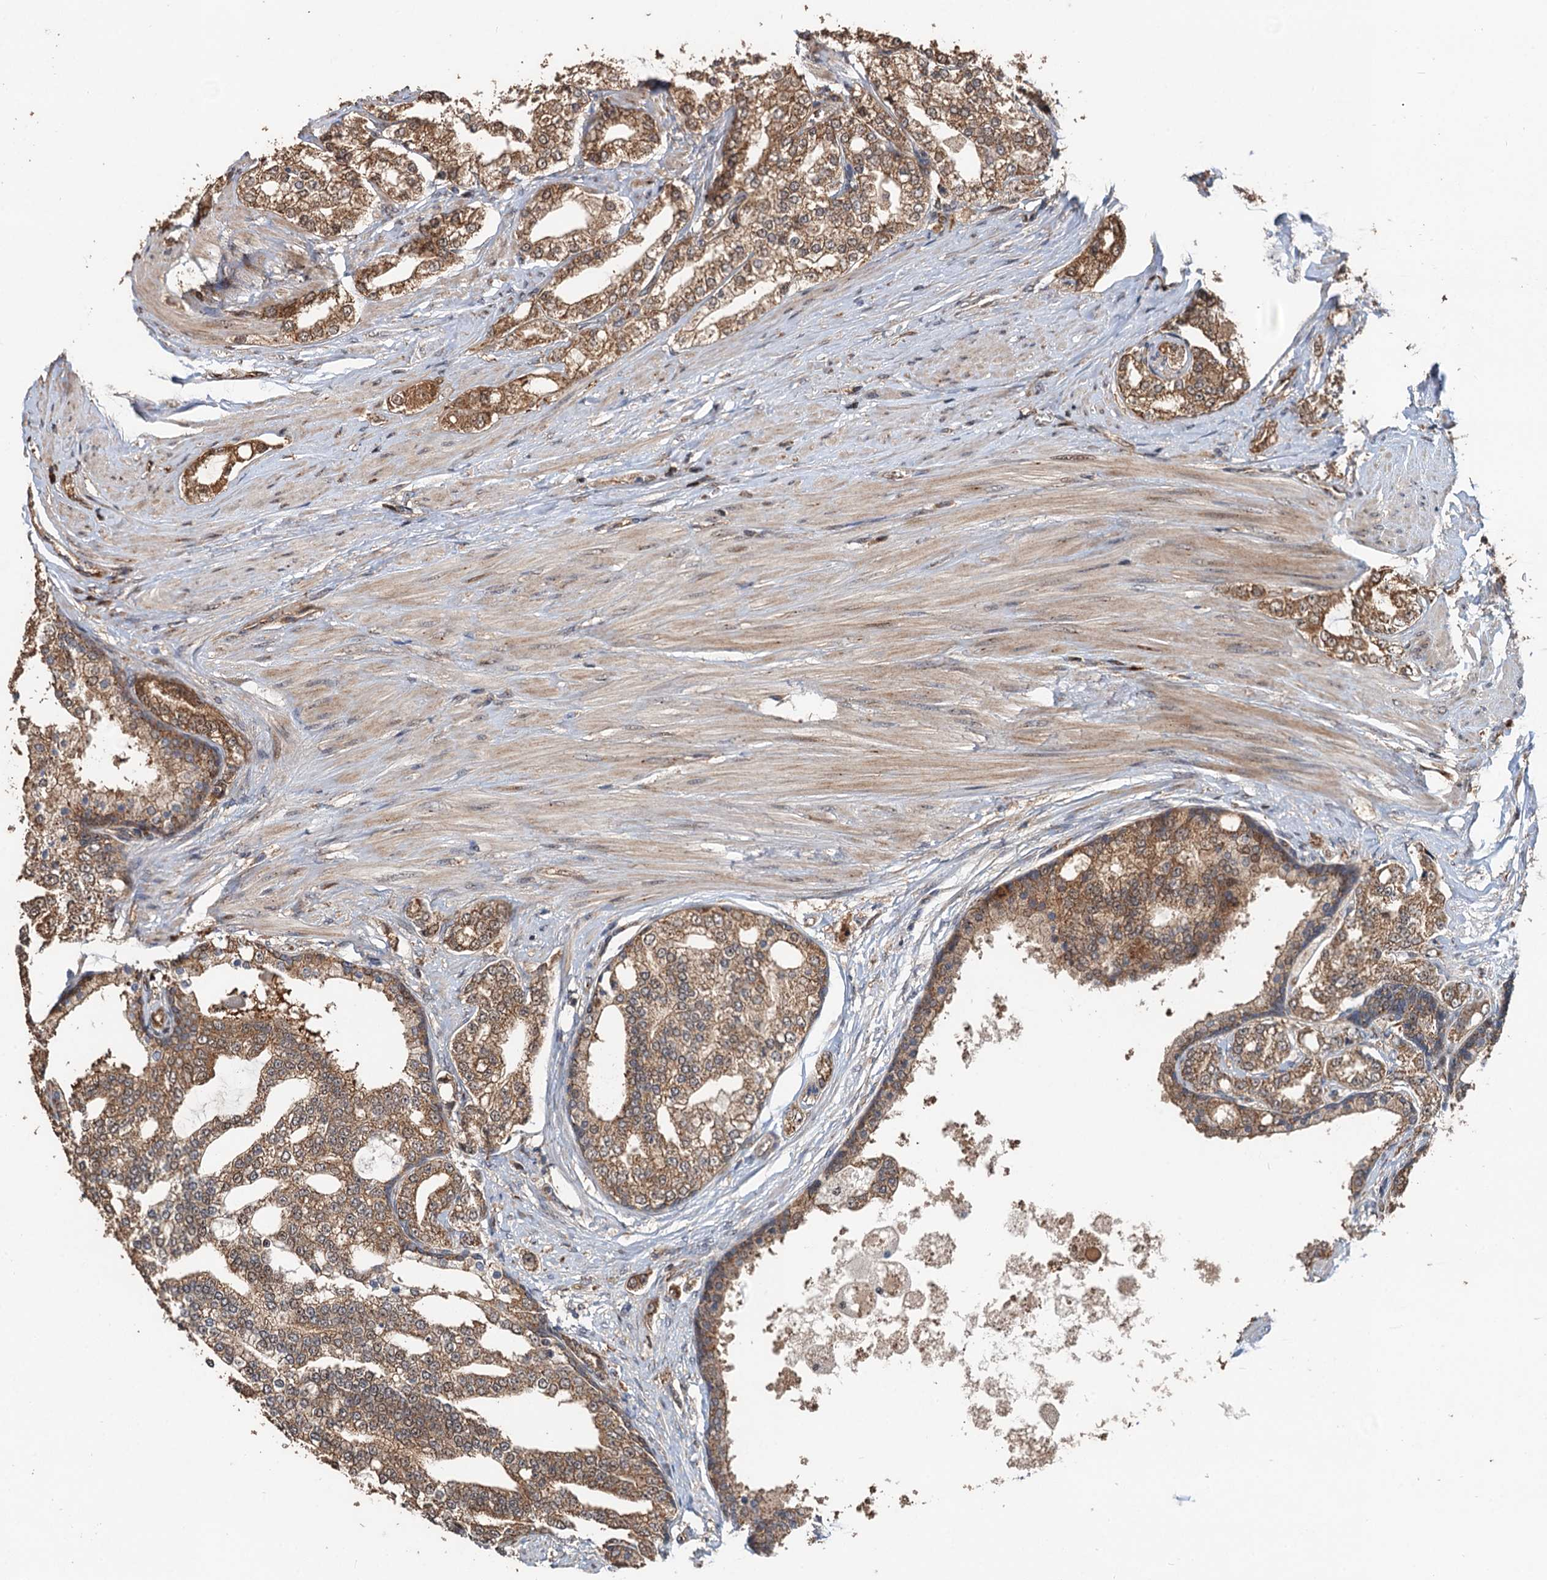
{"staining": {"intensity": "moderate", "quantity": ">75%", "location": "cytoplasmic/membranous"}, "tissue": "prostate cancer", "cell_type": "Tumor cells", "image_type": "cancer", "snomed": [{"axis": "morphology", "description": "Adenocarcinoma, High grade"}, {"axis": "topography", "description": "Prostate"}], "caption": "The micrograph reveals a brown stain indicating the presence of a protein in the cytoplasmic/membranous of tumor cells in prostate cancer.", "gene": "DEXI", "patient": {"sex": "male", "age": 64}}